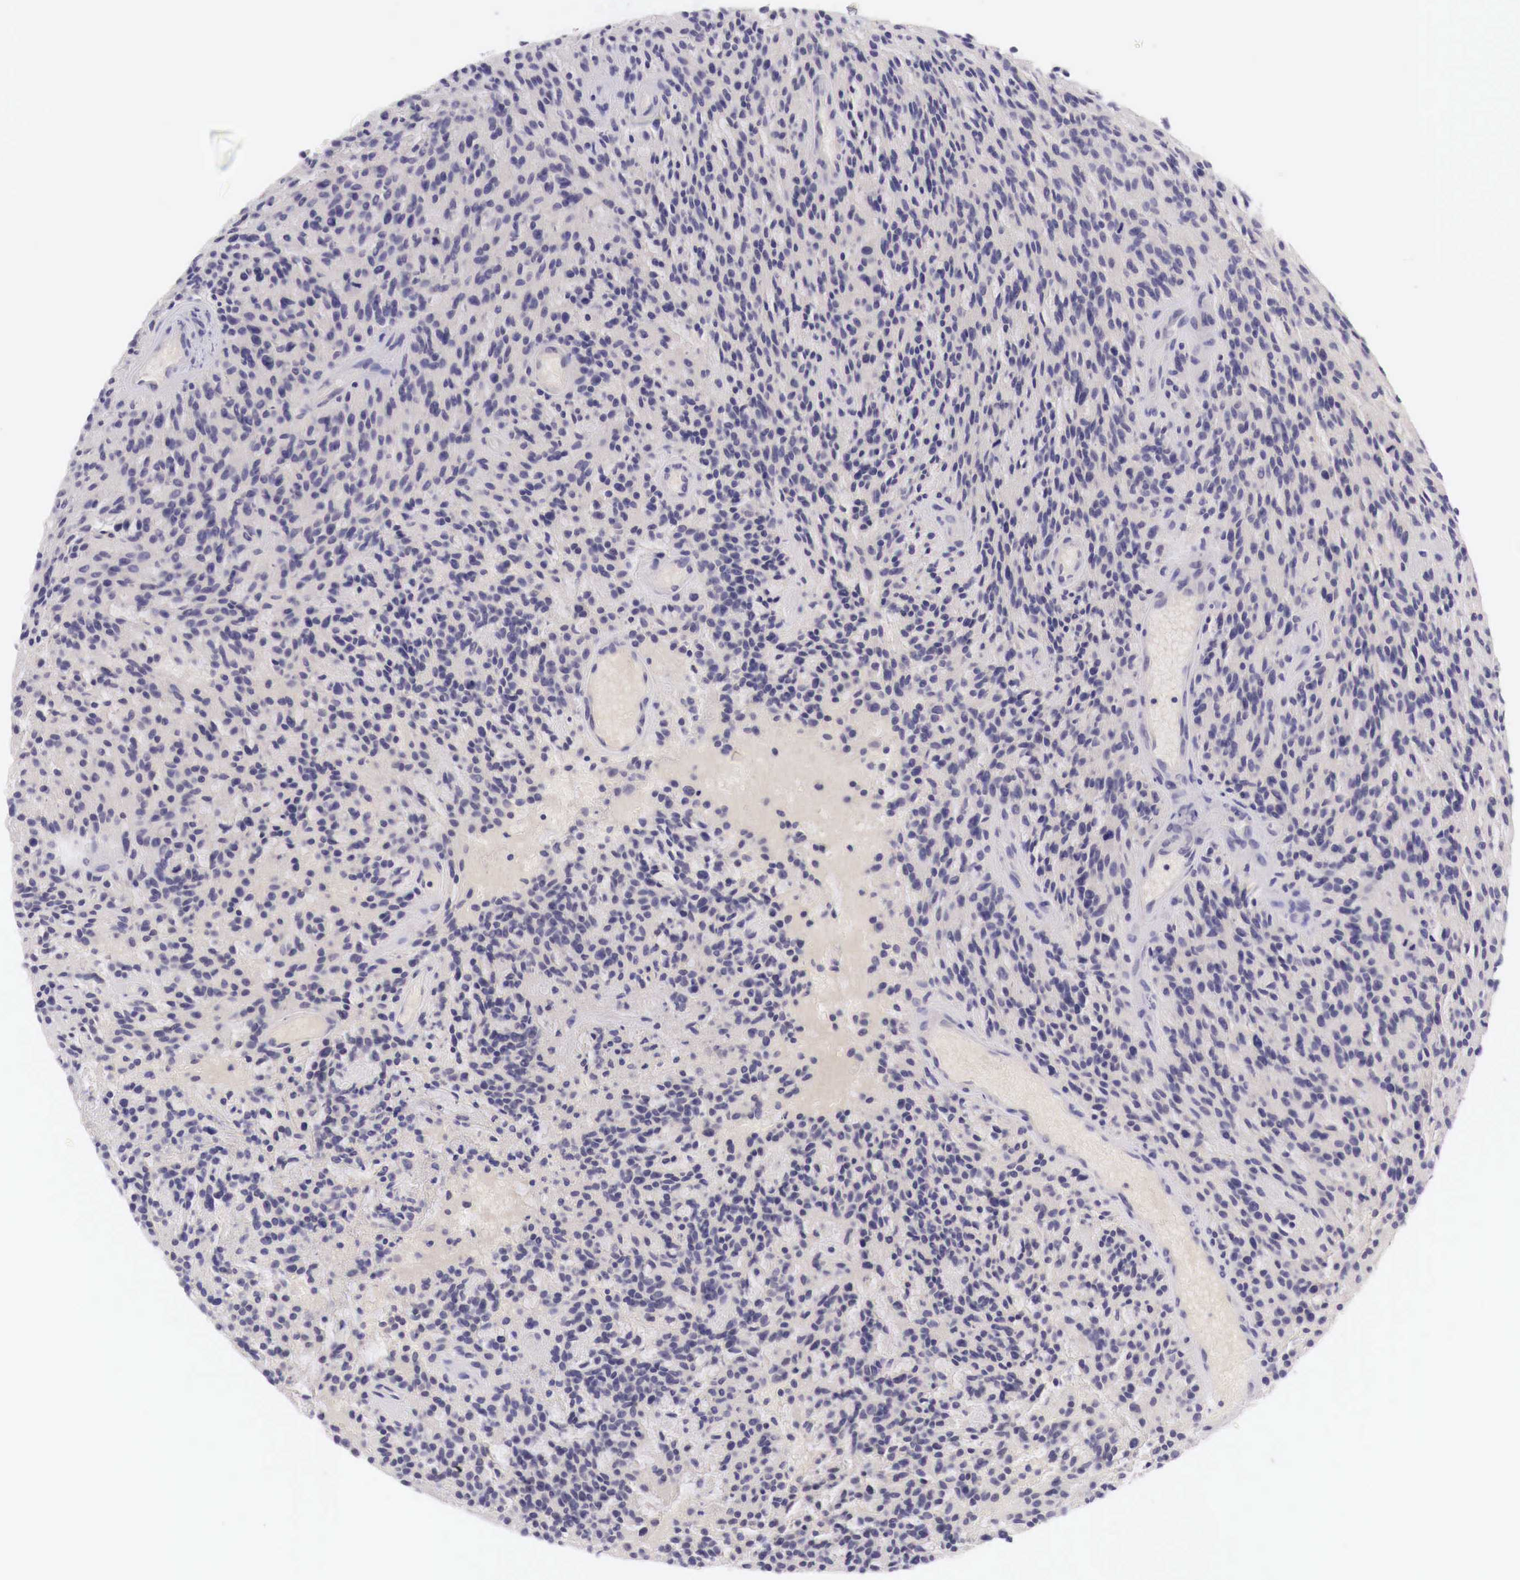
{"staining": {"intensity": "negative", "quantity": "none", "location": "none"}, "tissue": "glioma", "cell_type": "Tumor cells", "image_type": "cancer", "snomed": [{"axis": "morphology", "description": "Glioma, malignant, High grade"}, {"axis": "topography", "description": "Brain"}], "caption": "Tumor cells show no significant expression in malignant high-grade glioma.", "gene": "BCL6", "patient": {"sex": "female", "age": 13}}